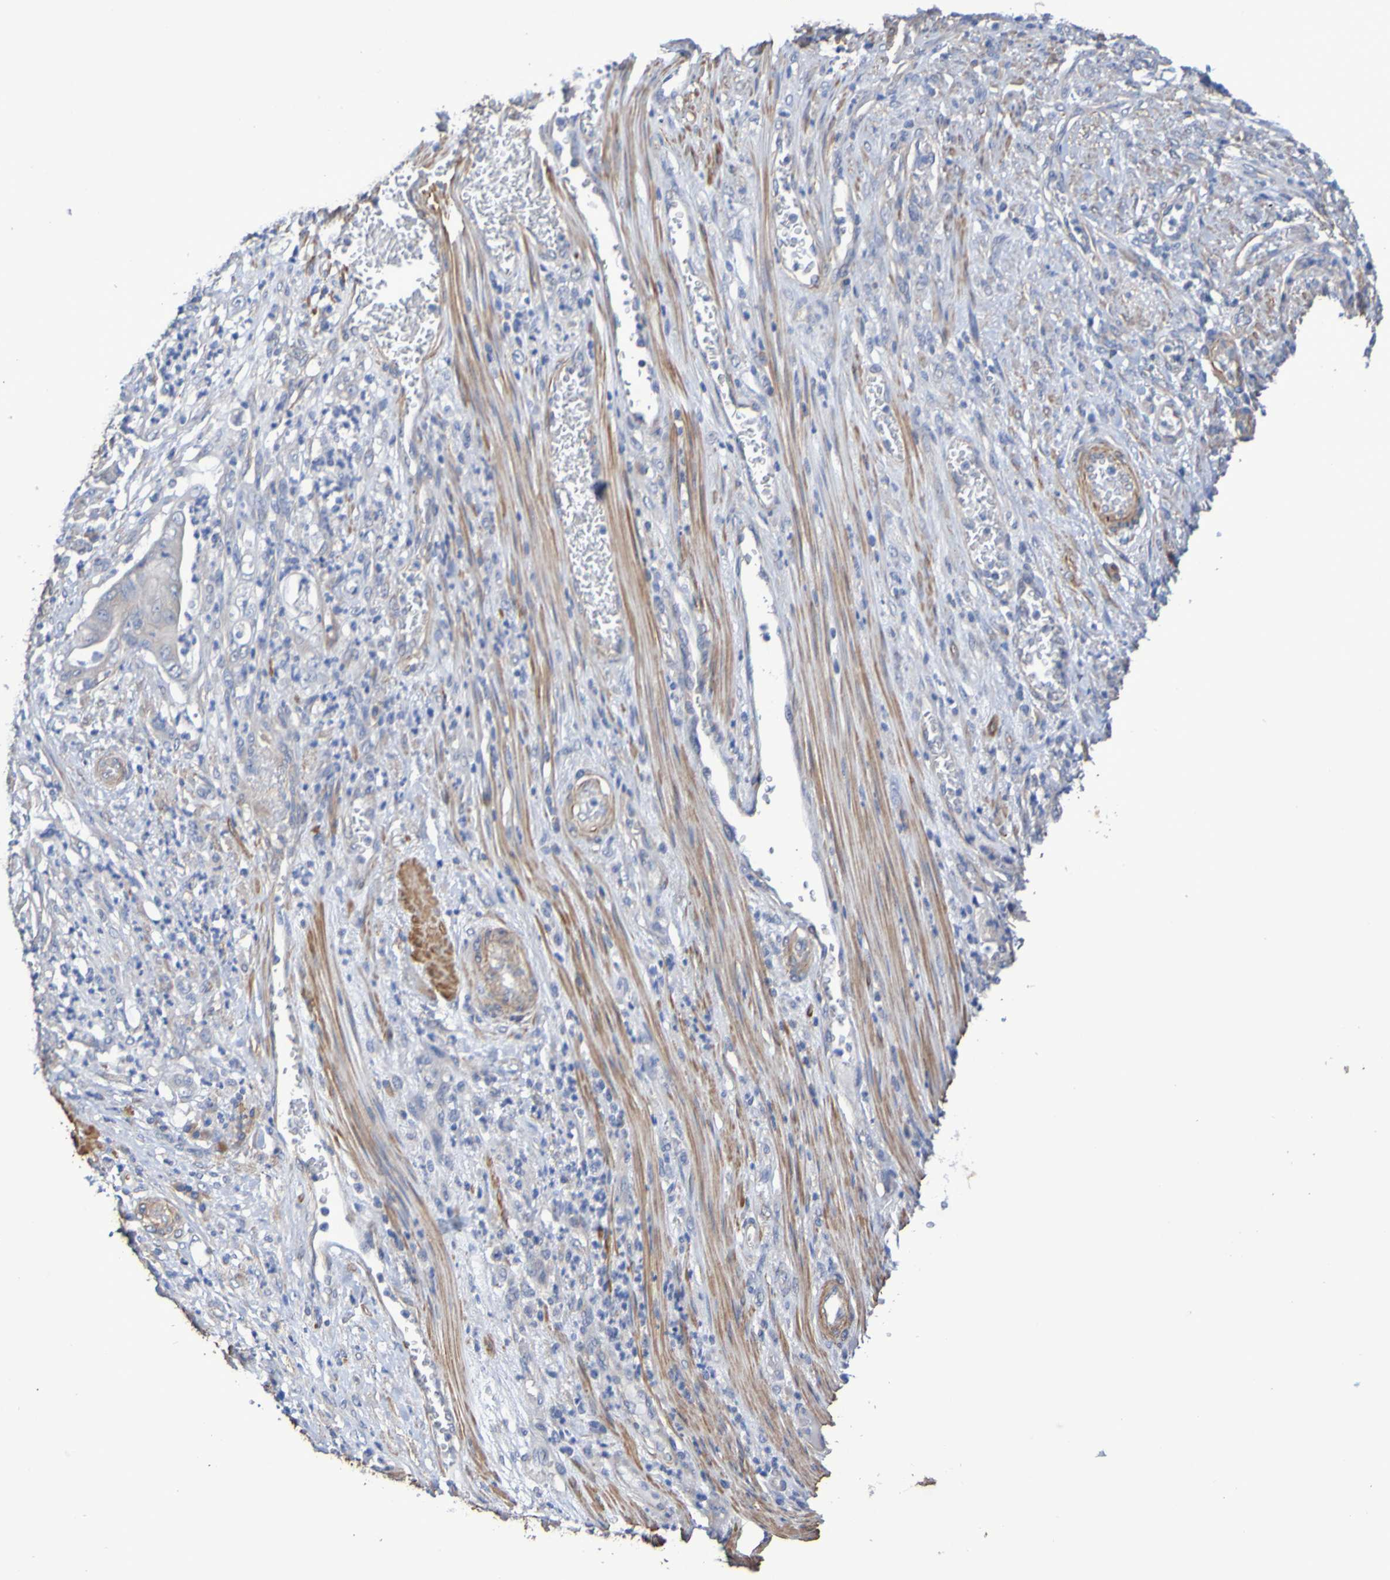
{"staining": {"intensity": "weak", "quantity": "<25%", "location": "cytoplasmic/membranous"}, "tissue": "stomach cancer", "cell_type": "Tumor cells", "image_type": "cancer", "snomed": [{"axis": "morphology", "description": "Adenocarcinoma, NOS"}, {"axis": "topography", "description": "Stomach"}], "caption": "This is an IHC photomicrograph of human stomach adenocarcinoma. There is no expression in tumor cells.", "gene": "SRPRB", "patient": {"sex": "female", "age": 73}}